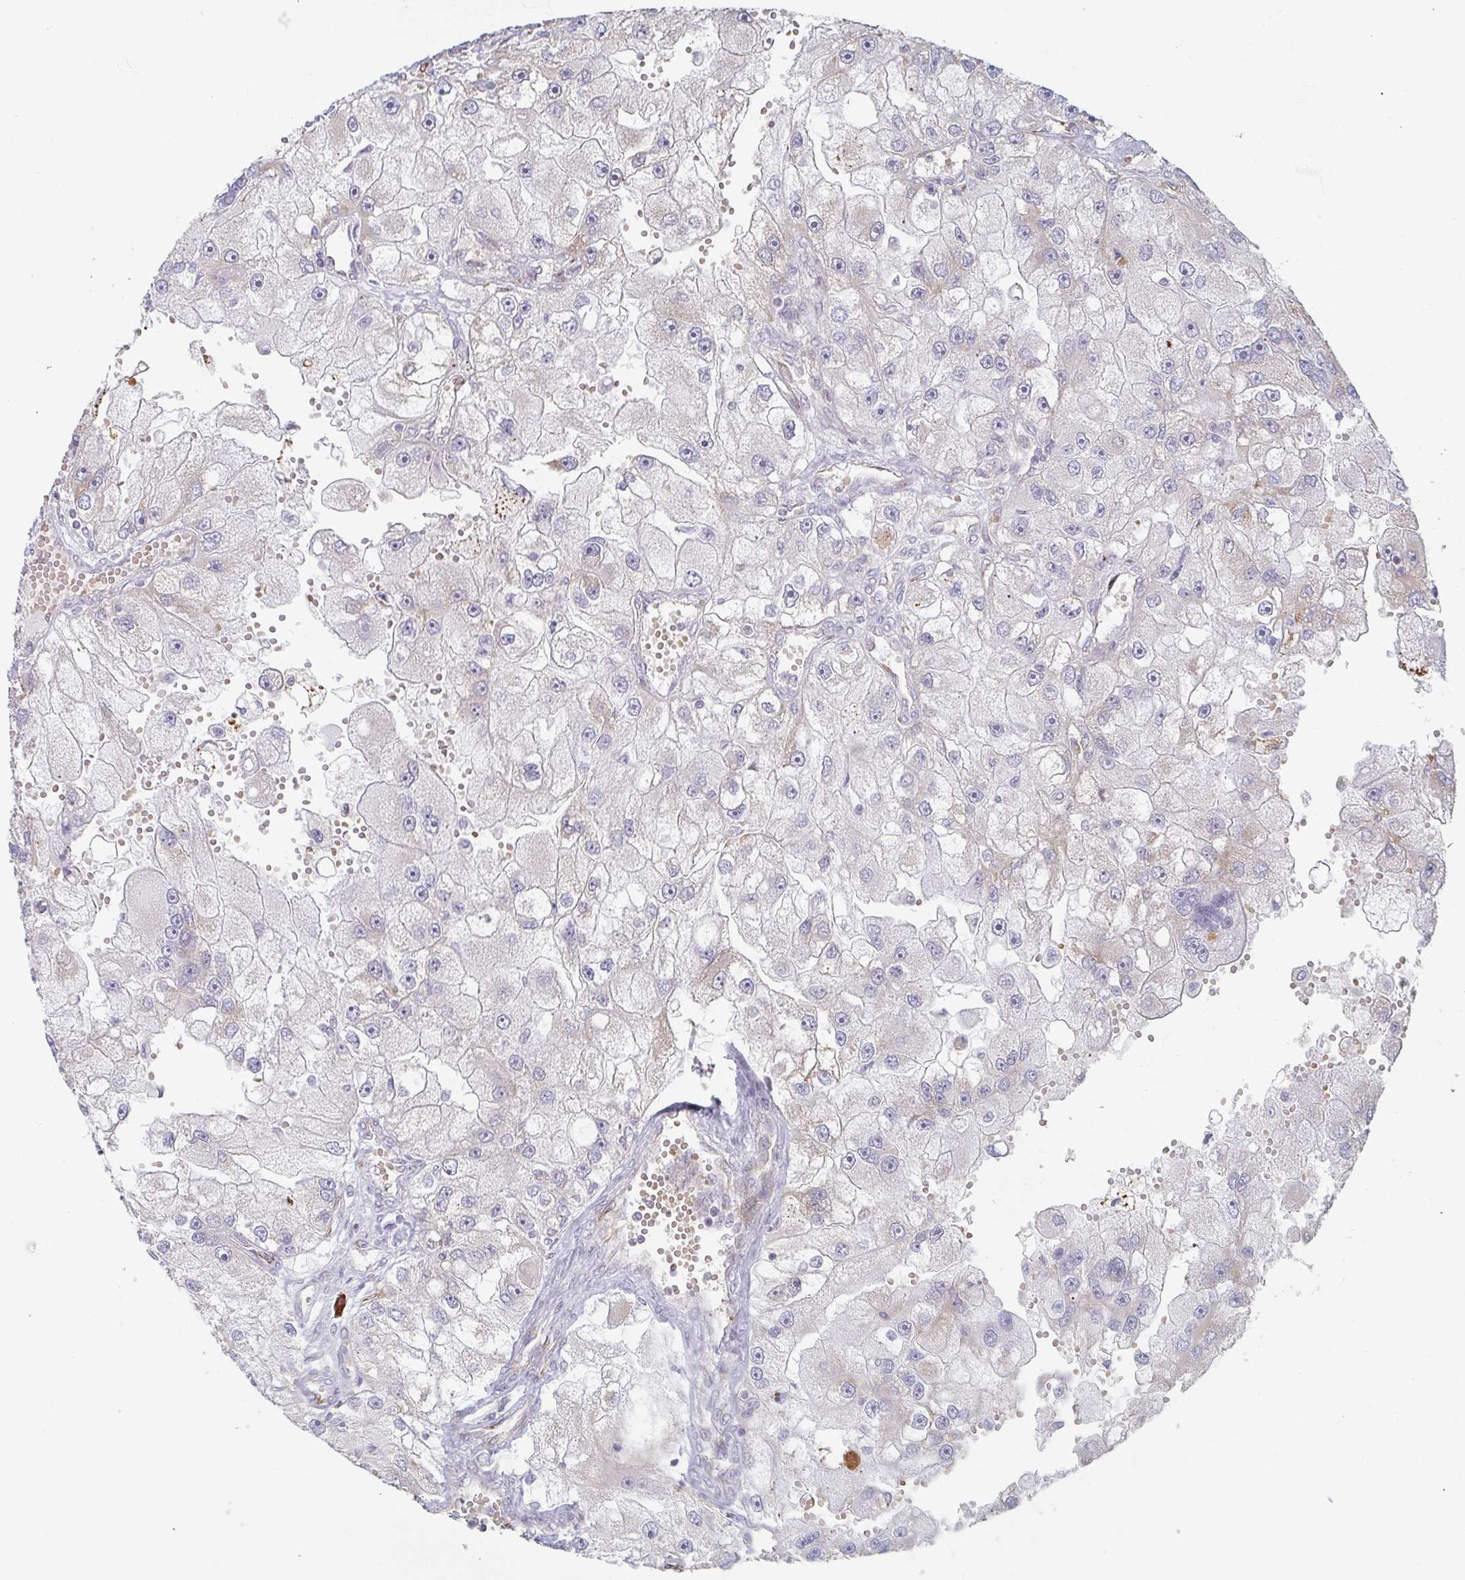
{"staining": {"intensity": "weak", "quantity": "<25%", "location": "cytoplasmic/membranous"}, "tissue": "renal cancer", "cell_type": "Tumor cells", "image_type": "cancer", "snomed": [{"axis": "morphology", "description": "Adenocarcinoma, NOS"}, {"axis": "topography", "description": "Kidney"}], "caption": "Protein analysis of renal cancer shows no significant positivity in tumor cells.", "gene": "ZNF526", "patient": {"sex": "male", "age": 63}}